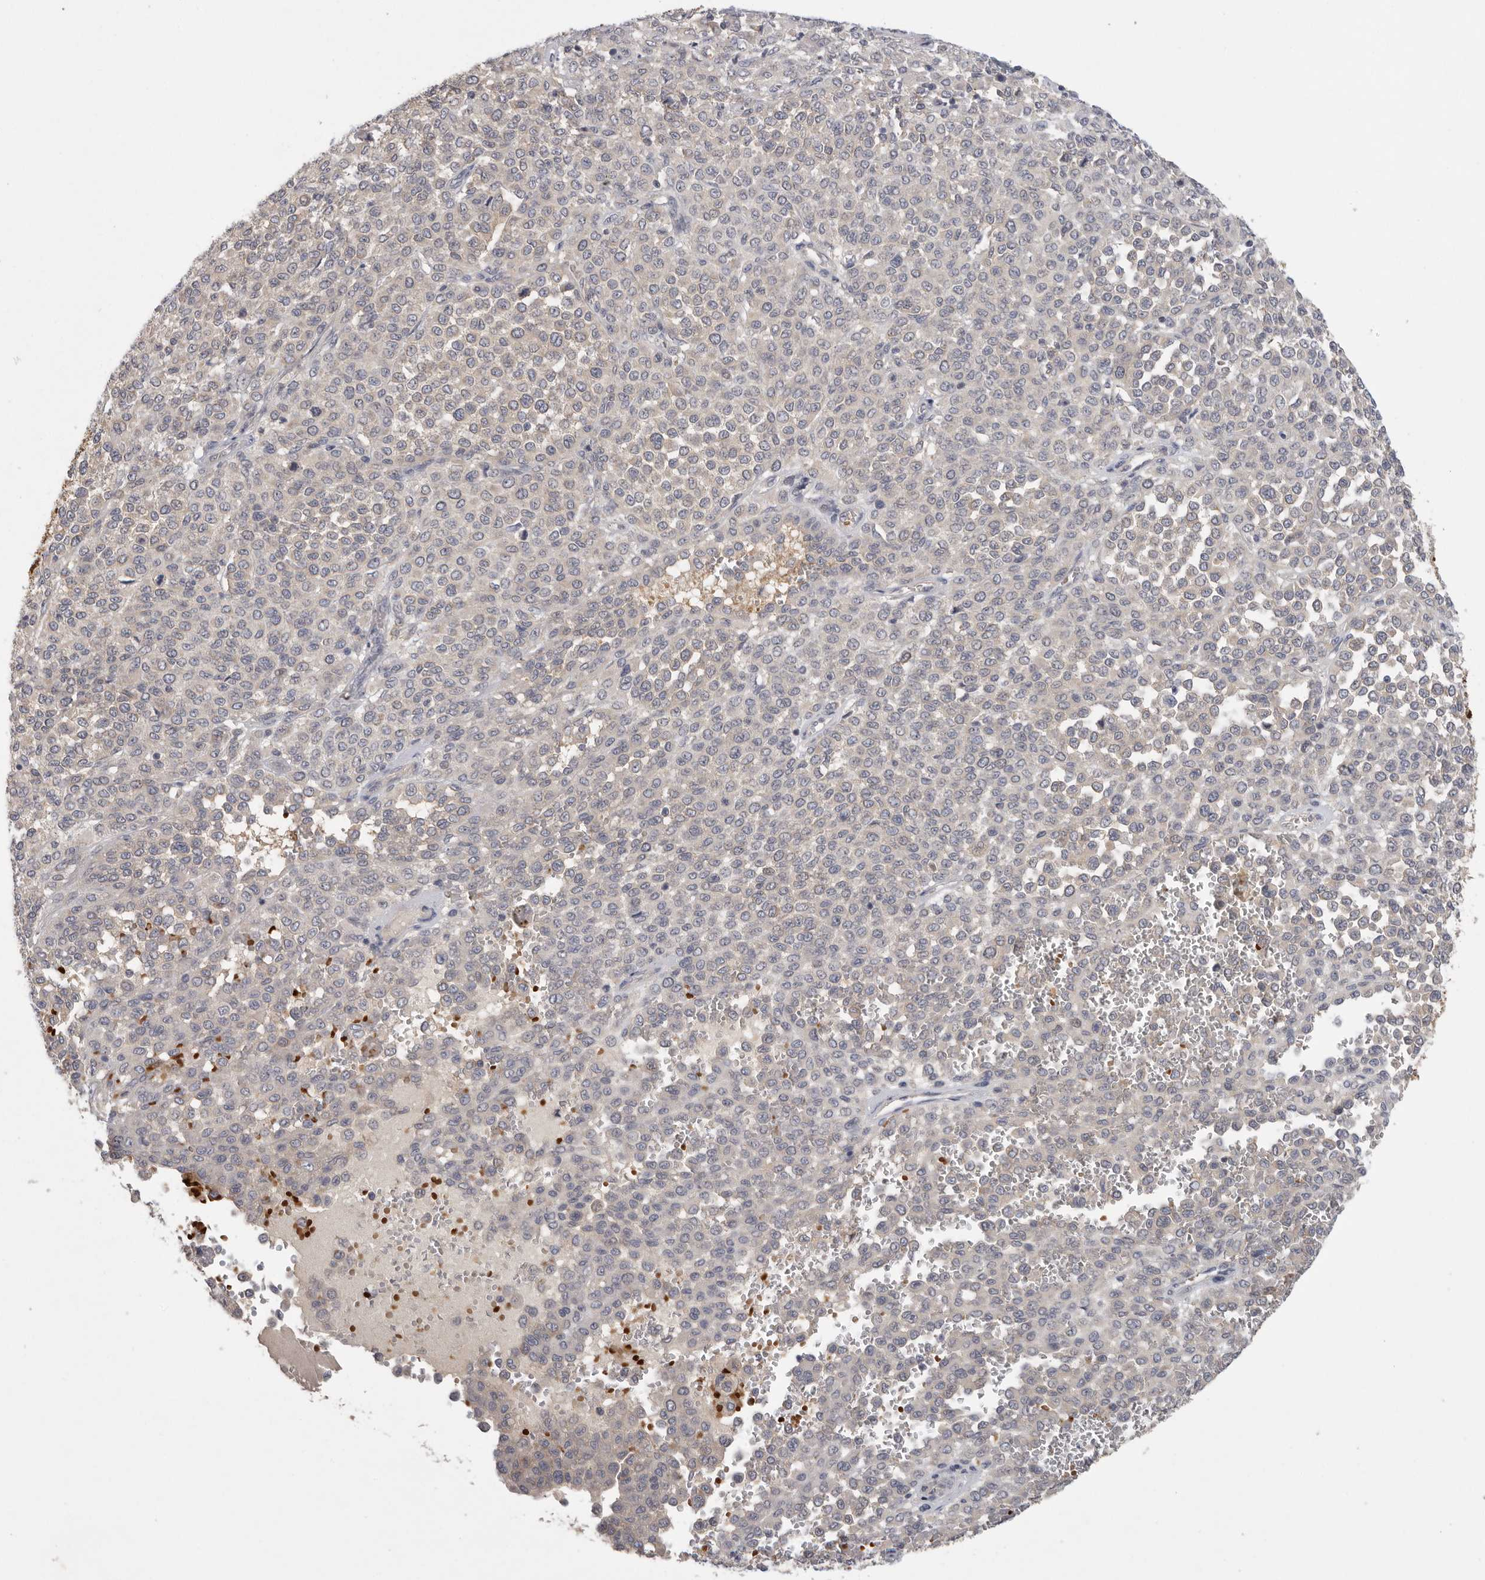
{"staining": {"intensity": "negative", "quantity": "none", "location": "none"}, "tissue": "melanoma", "cell_type": "Tumor cells", "image_type": "cancer", "snomed": [{"axis": "morphology", "description": "Malignant melanoma, Metastatic site"}, {"axis": "topography", "description": "Pancreas"}], "caption": "Immunohistochemical staining of melanoma reveals no significant staining in tumor cells.", "gene": "CFAP298", "patient": {"sex": "female", "age": 30}}